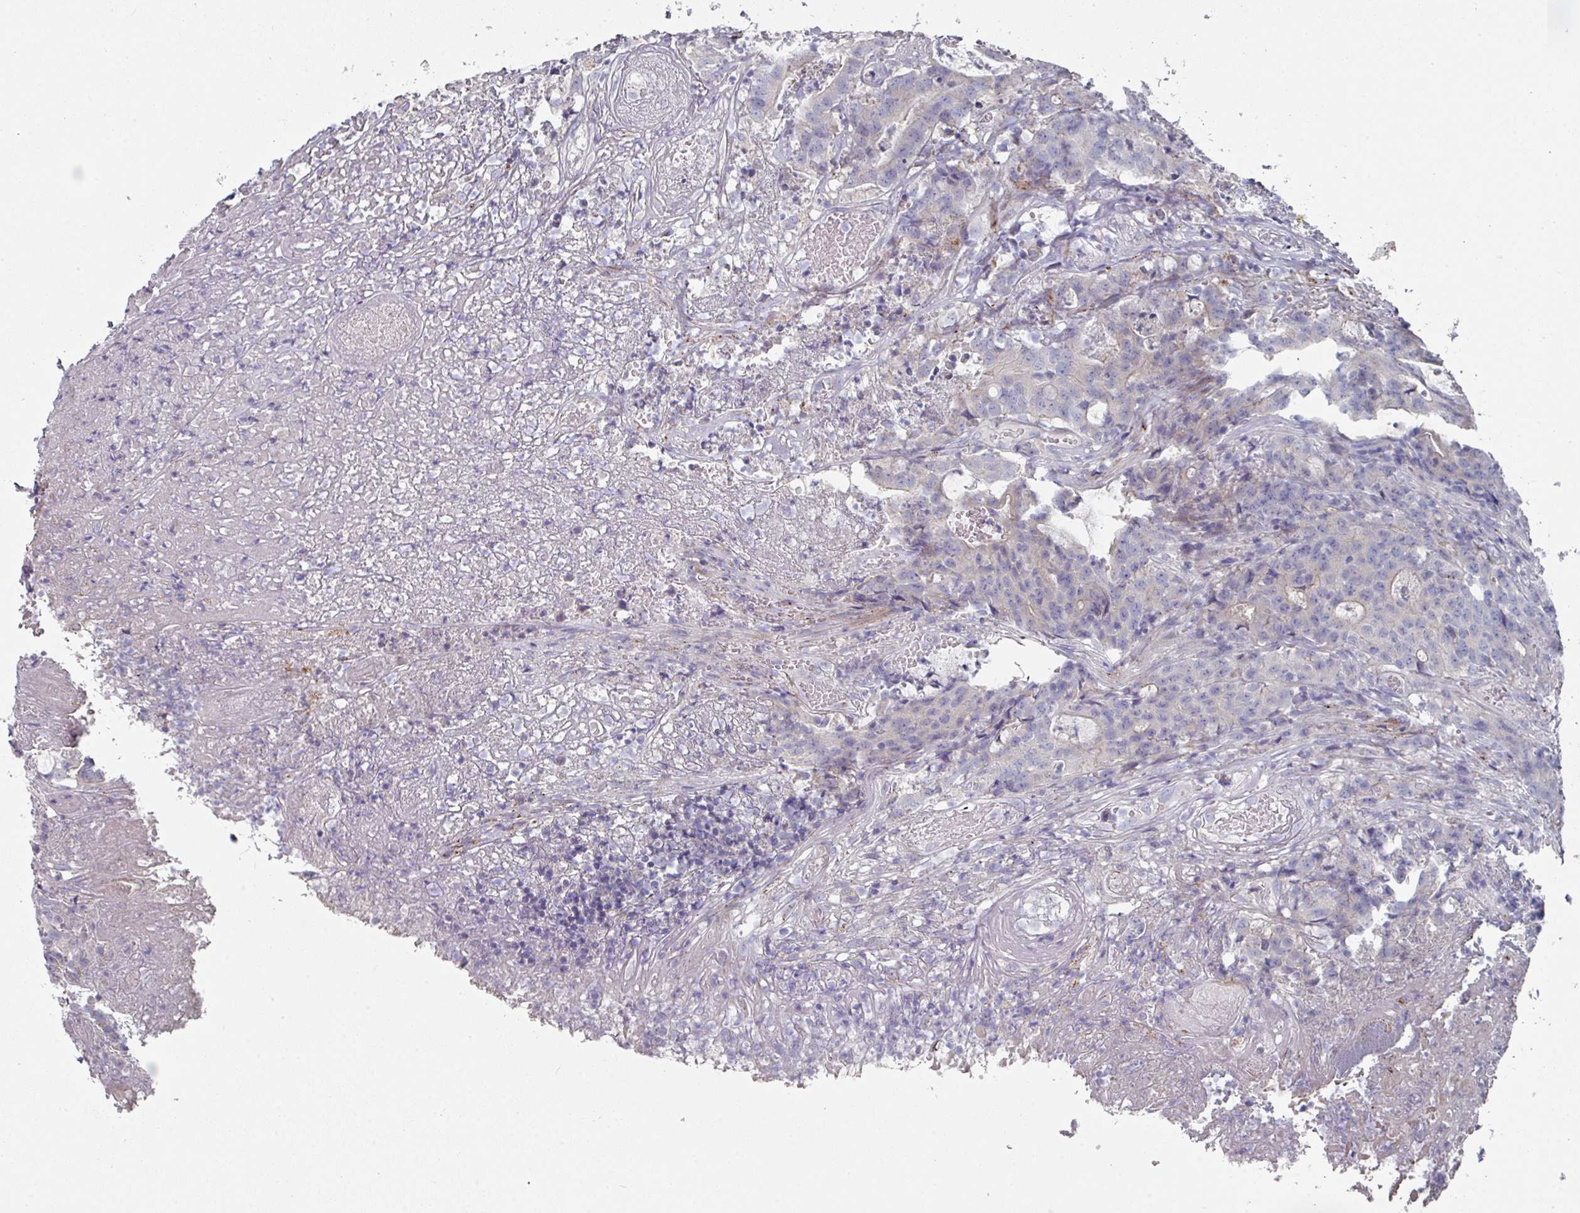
{"staining": {"intensity": "negative", "quantity": "none", "location": "none"}, "tissue": "colorectal cancer", "cell_type": "Tumor cells", "image_type": "cancer", "snomed": [{"axis": "morphology", "description": "Adenocarcinoma, NOS"}, {"axis": "topography", "description": "Colon"}], "caption": "IHC photomicrograph of neoplastic tissue: human colorectal adenocarcinoma stained with DAB (3,3'-diaminobenzidine) exhibits no significant protein positivity in tumor cells.", "gene": "NT5C1A", "patient": {"sex": "male", "age": 83}}